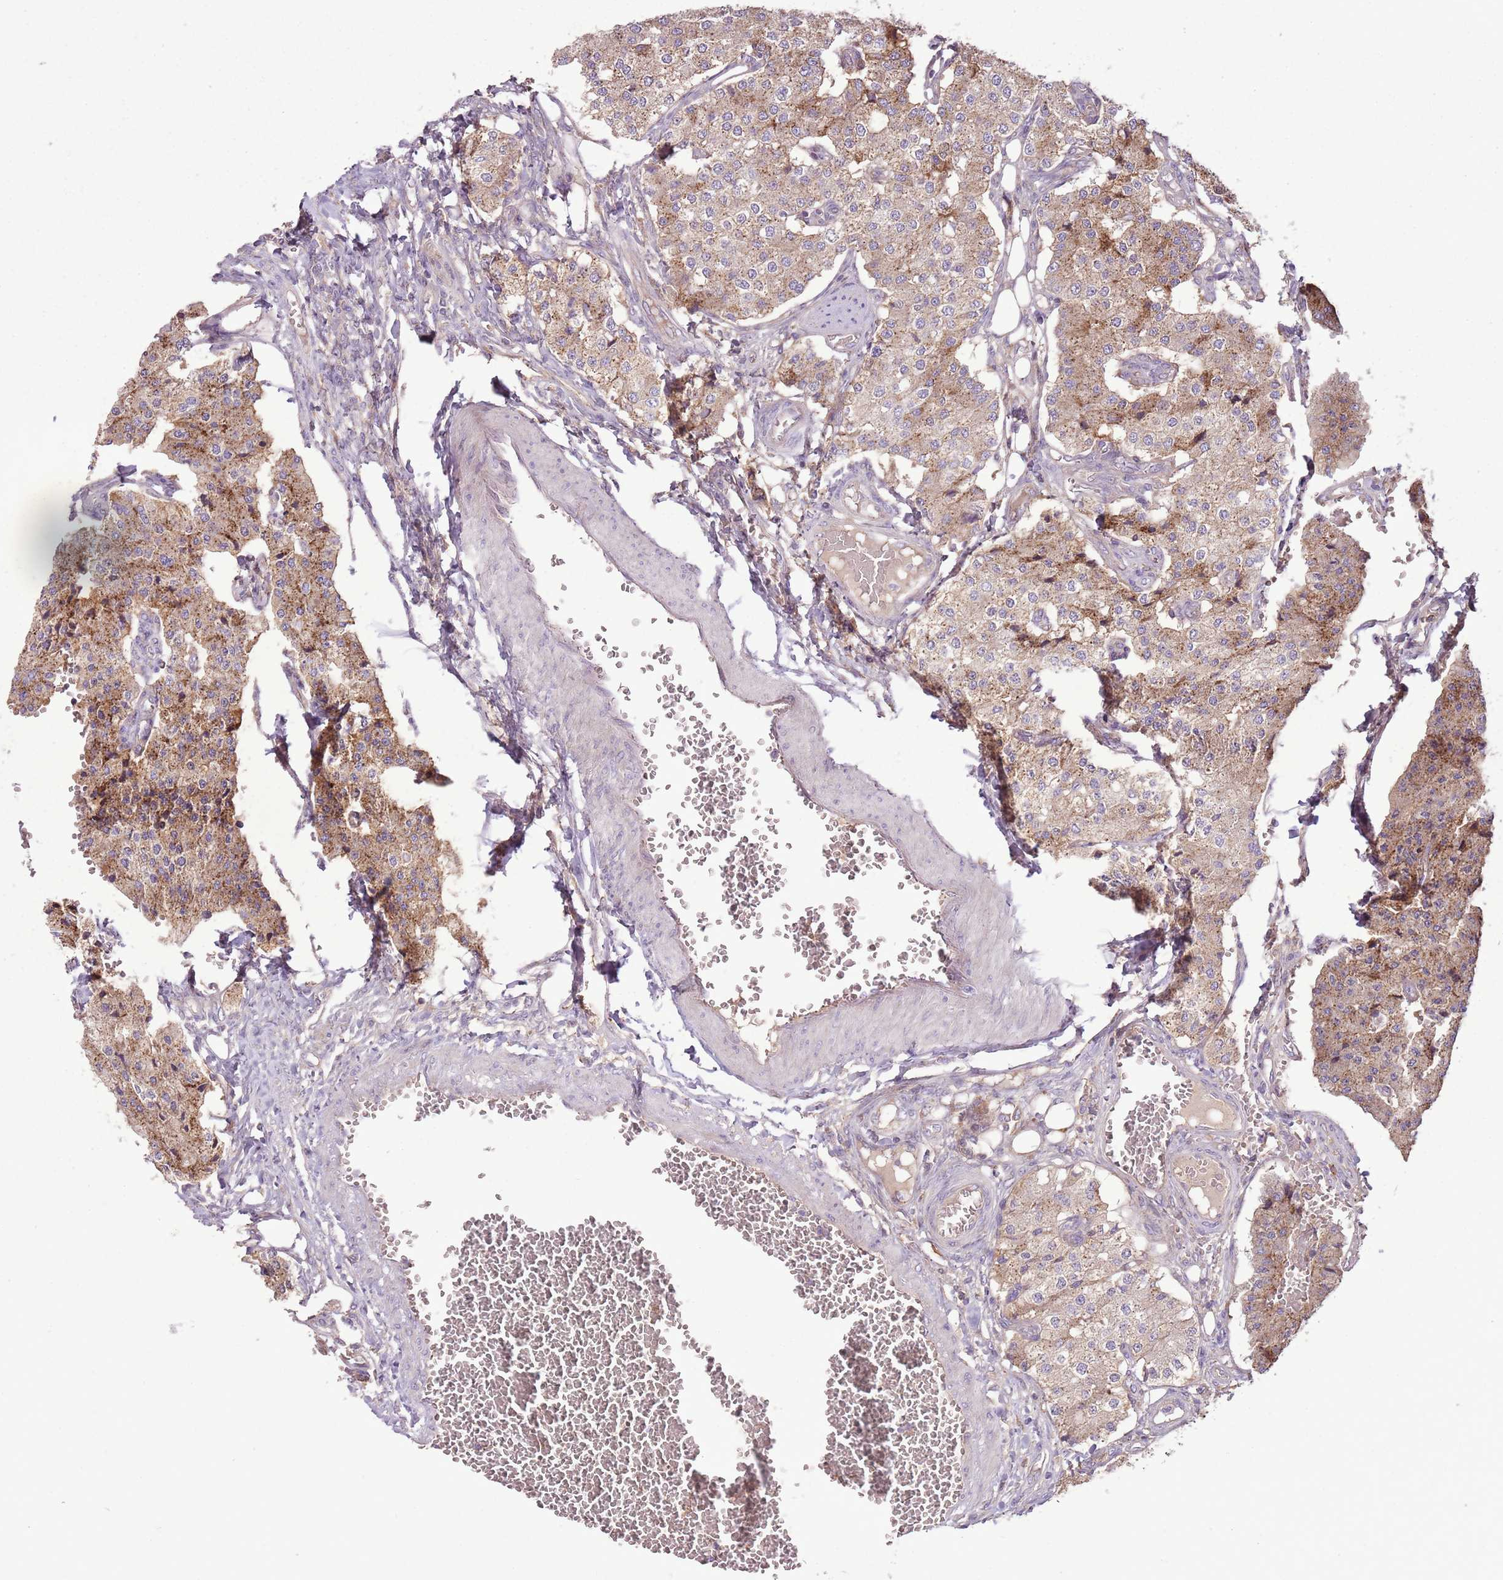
{"staining": {"intensity": "moderate", "quantity": ">75%", "location": "cytoplasmic/membranous"}, "tissue": "carcinoid", "cell_type": "Tumor cells", "image_type": "cancer", "snomed": [{"axis": "morphology", "description": "Carcinoid, malignant, NOS"}, {"axis": "topography", "description": "Colon"}], "caption": "Immunohistochemical staining of carcinoid shows medium levels of moderate cytoplasmic/membranous protein positivity in about >75% of tumor cells. (DAB (3,3'-diaminobenzidine) = brown stain, brightfield microscopy at high magnification).", "gene": "ANKRD24", "patient": {"sex": "female", "age": 52}}